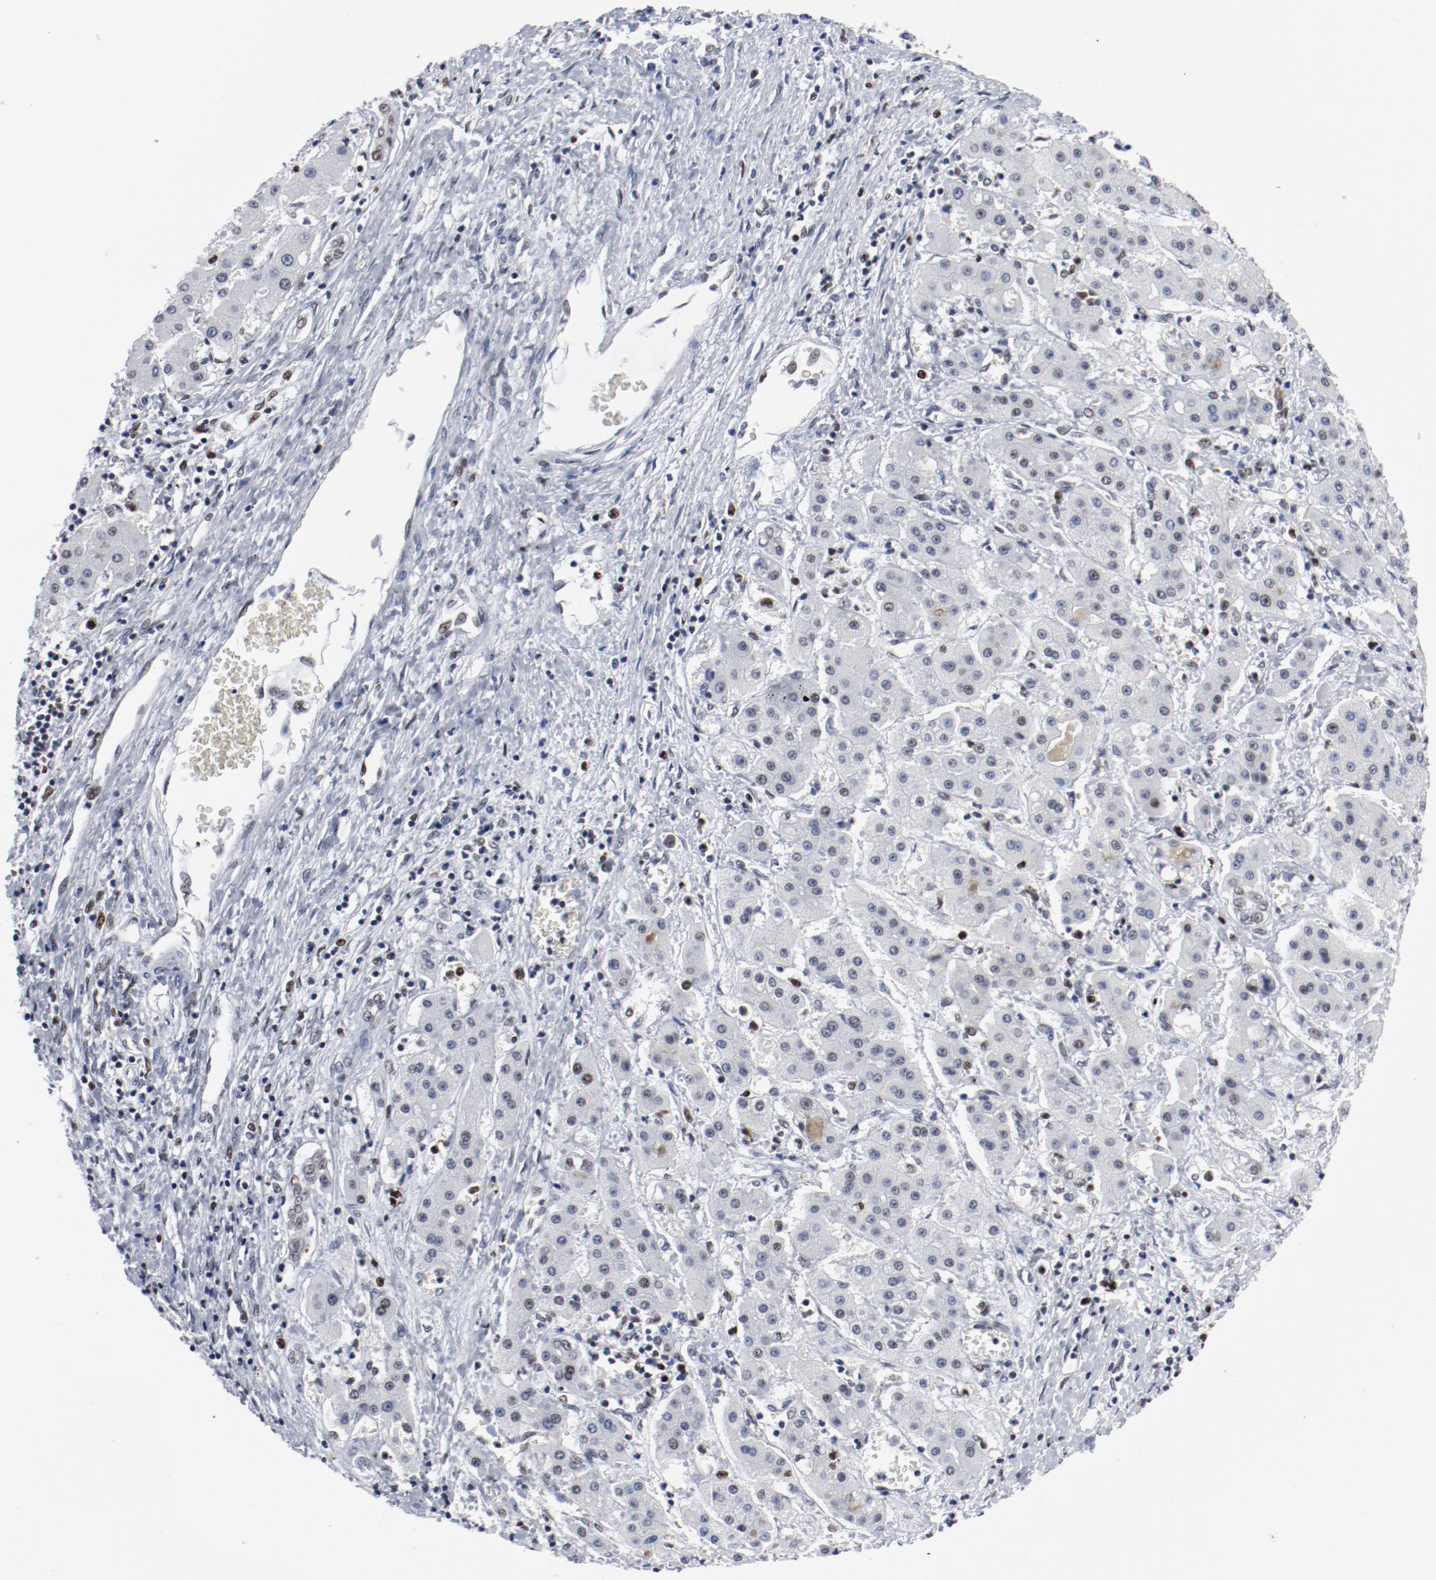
{"staining": {"intensity": "weak", "quantity": "<25%", "location": "nuclear"}, "tissue": "liver cancer", "cell_type": "Tumor cells", "image_type": "cancer", "snomed": [{"axis": "morphology", "description": "Carcinoma, Hepatocellular, NOS"}, {"axis": "topography", "description": "Liver"}], "caption": "The micrograph displays no staining of tumor cells in hepatocellular carcinoma (liver). The staining was performed using DAB to visualize the protein expression in brown, while the nuclei were stained in blue with hematoxylin (Magnification: 20x).", "gene": "POLD1", "patient": {"sex": "male", "age": 24}}